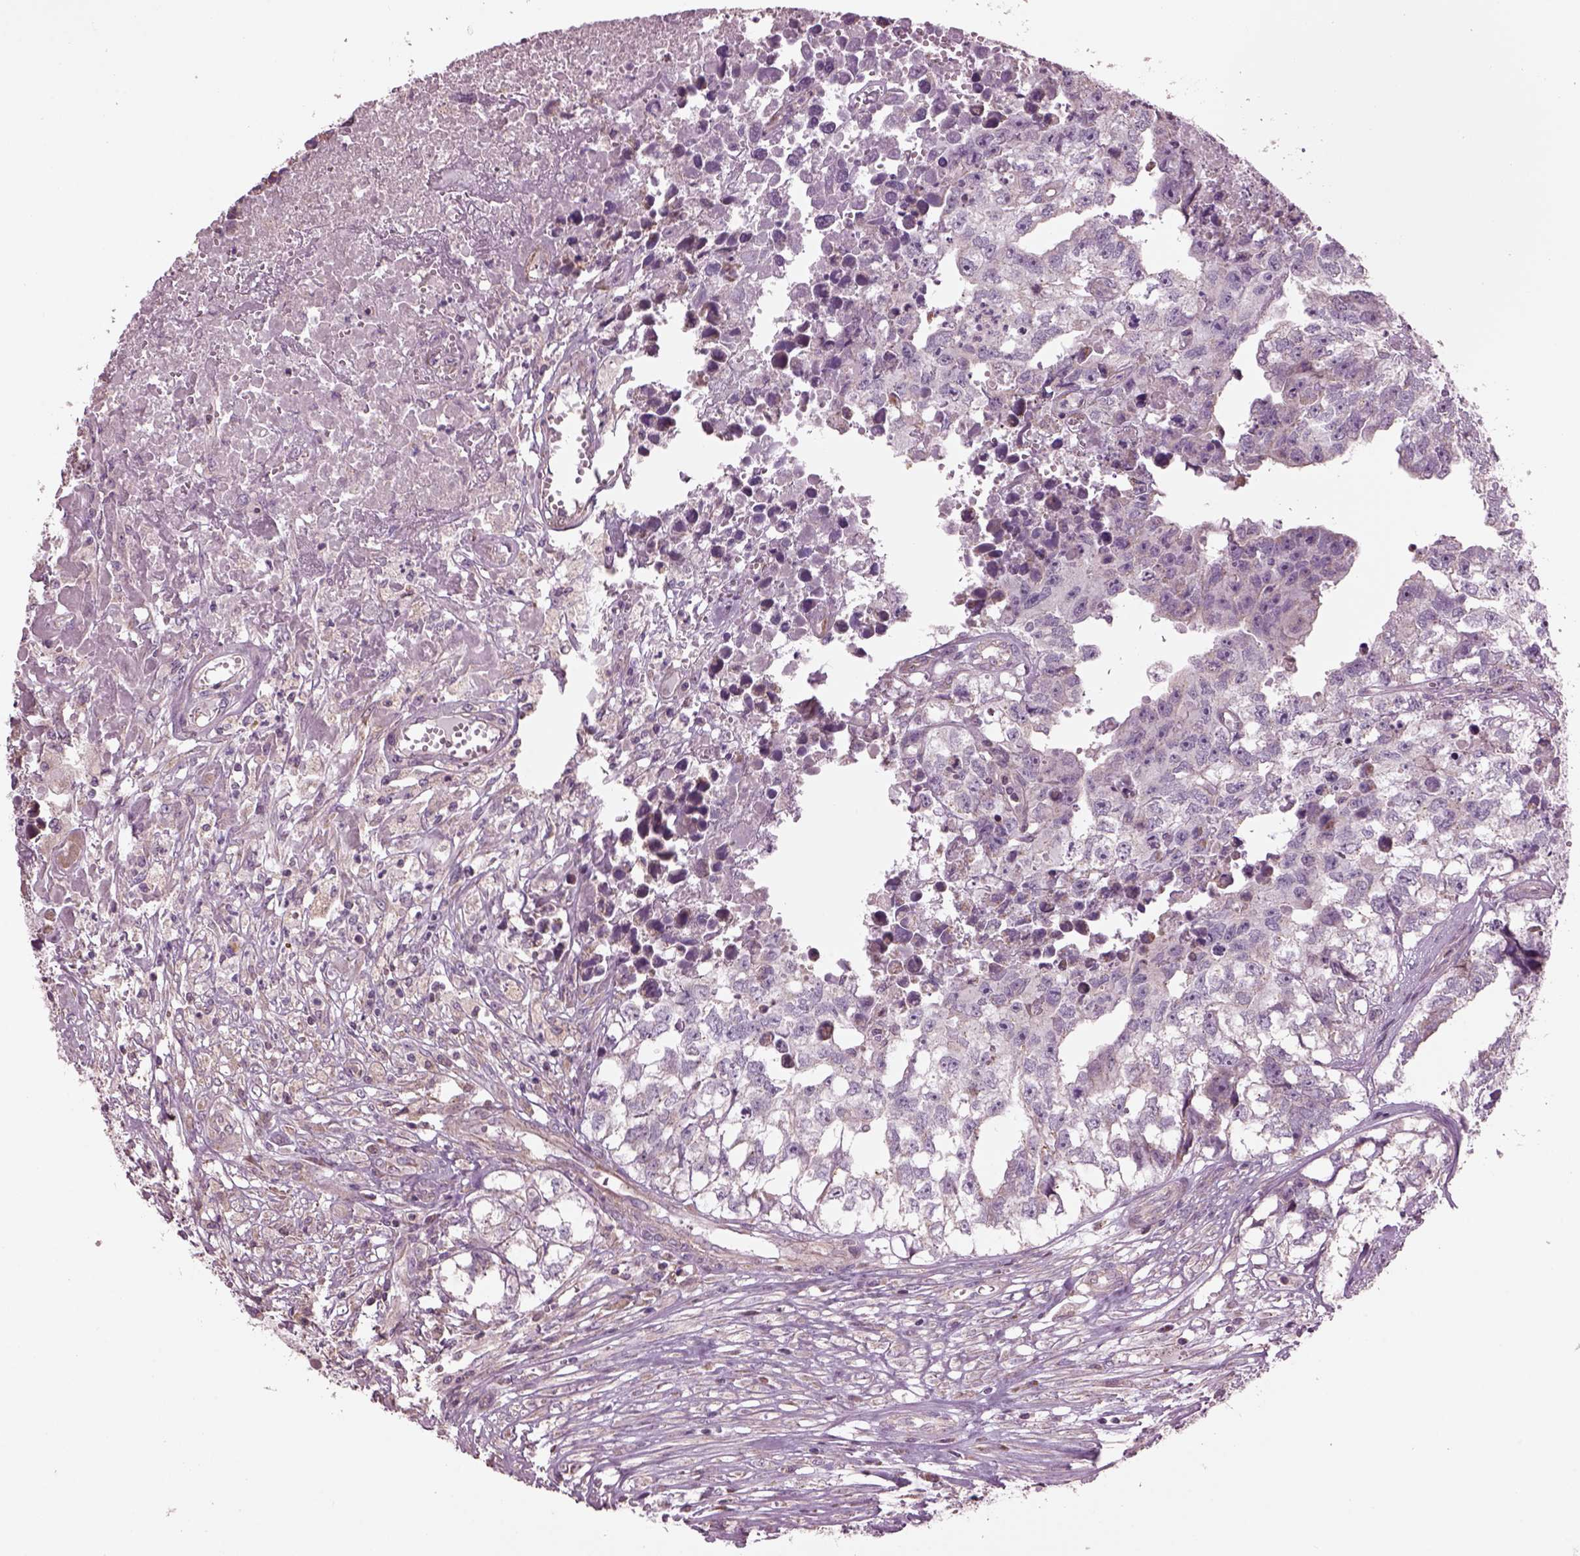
{"staining": {"intensity": "negative", "quantity": "none", "location": "none"}, "tissue": "testis cancer", "cell_type": "Tumor cells", "image_type": "cancer", "snomed": [{"axis": "morphology", "description": "Carcinoma, Embryonal, NOS"}, {"axis": "morphology", "description": "Teratoma, malignant, NOS"}, {"axis": "topography", "description": "Testis"}], "caption": "Immunohistochemistry (IHC) of human testis cancer (embryonal carcinoma) reveals no staining in tumor cells.", "gene": "SPATA7", "patient": {"sex": "male", "age": 44}}